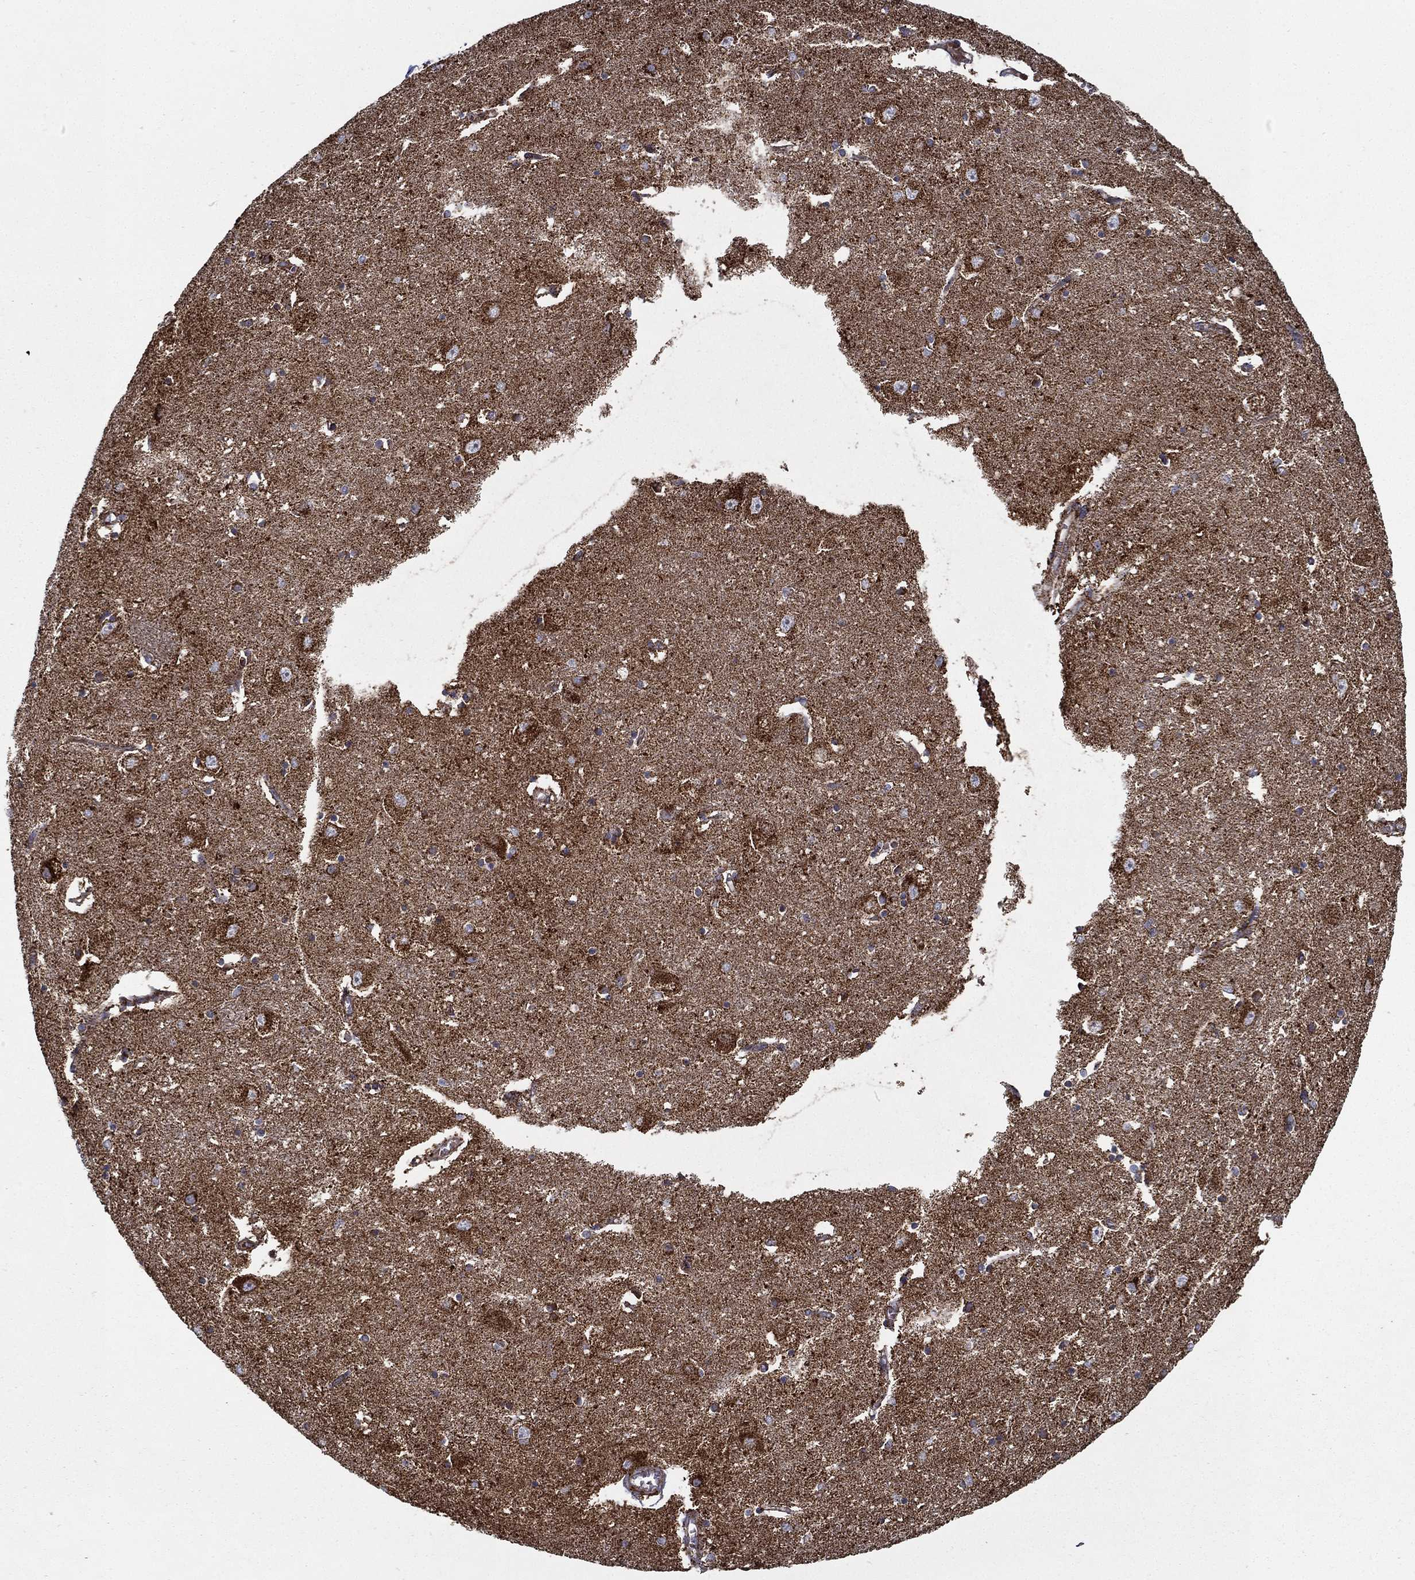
{"staining": {"intensity": "moderate", "quantity": "<25%", "location": "cytoplasmic/membranous"}, "tissue": "caudate", "cell_type": "Glial cells", "image_type": "normal", "snomed": [{"axis": "morphology", "description": "Normal tissue, NOS"}, {"axis": "topography", "description": "Lateral ventricle wall"}], "caption": "A low amount of moderate cytoplasmic/membranous expression is seen in about <25% of glial cells in benign caudate.", "gene": "MT", "patient": {"sex": "male", "age": 54}}